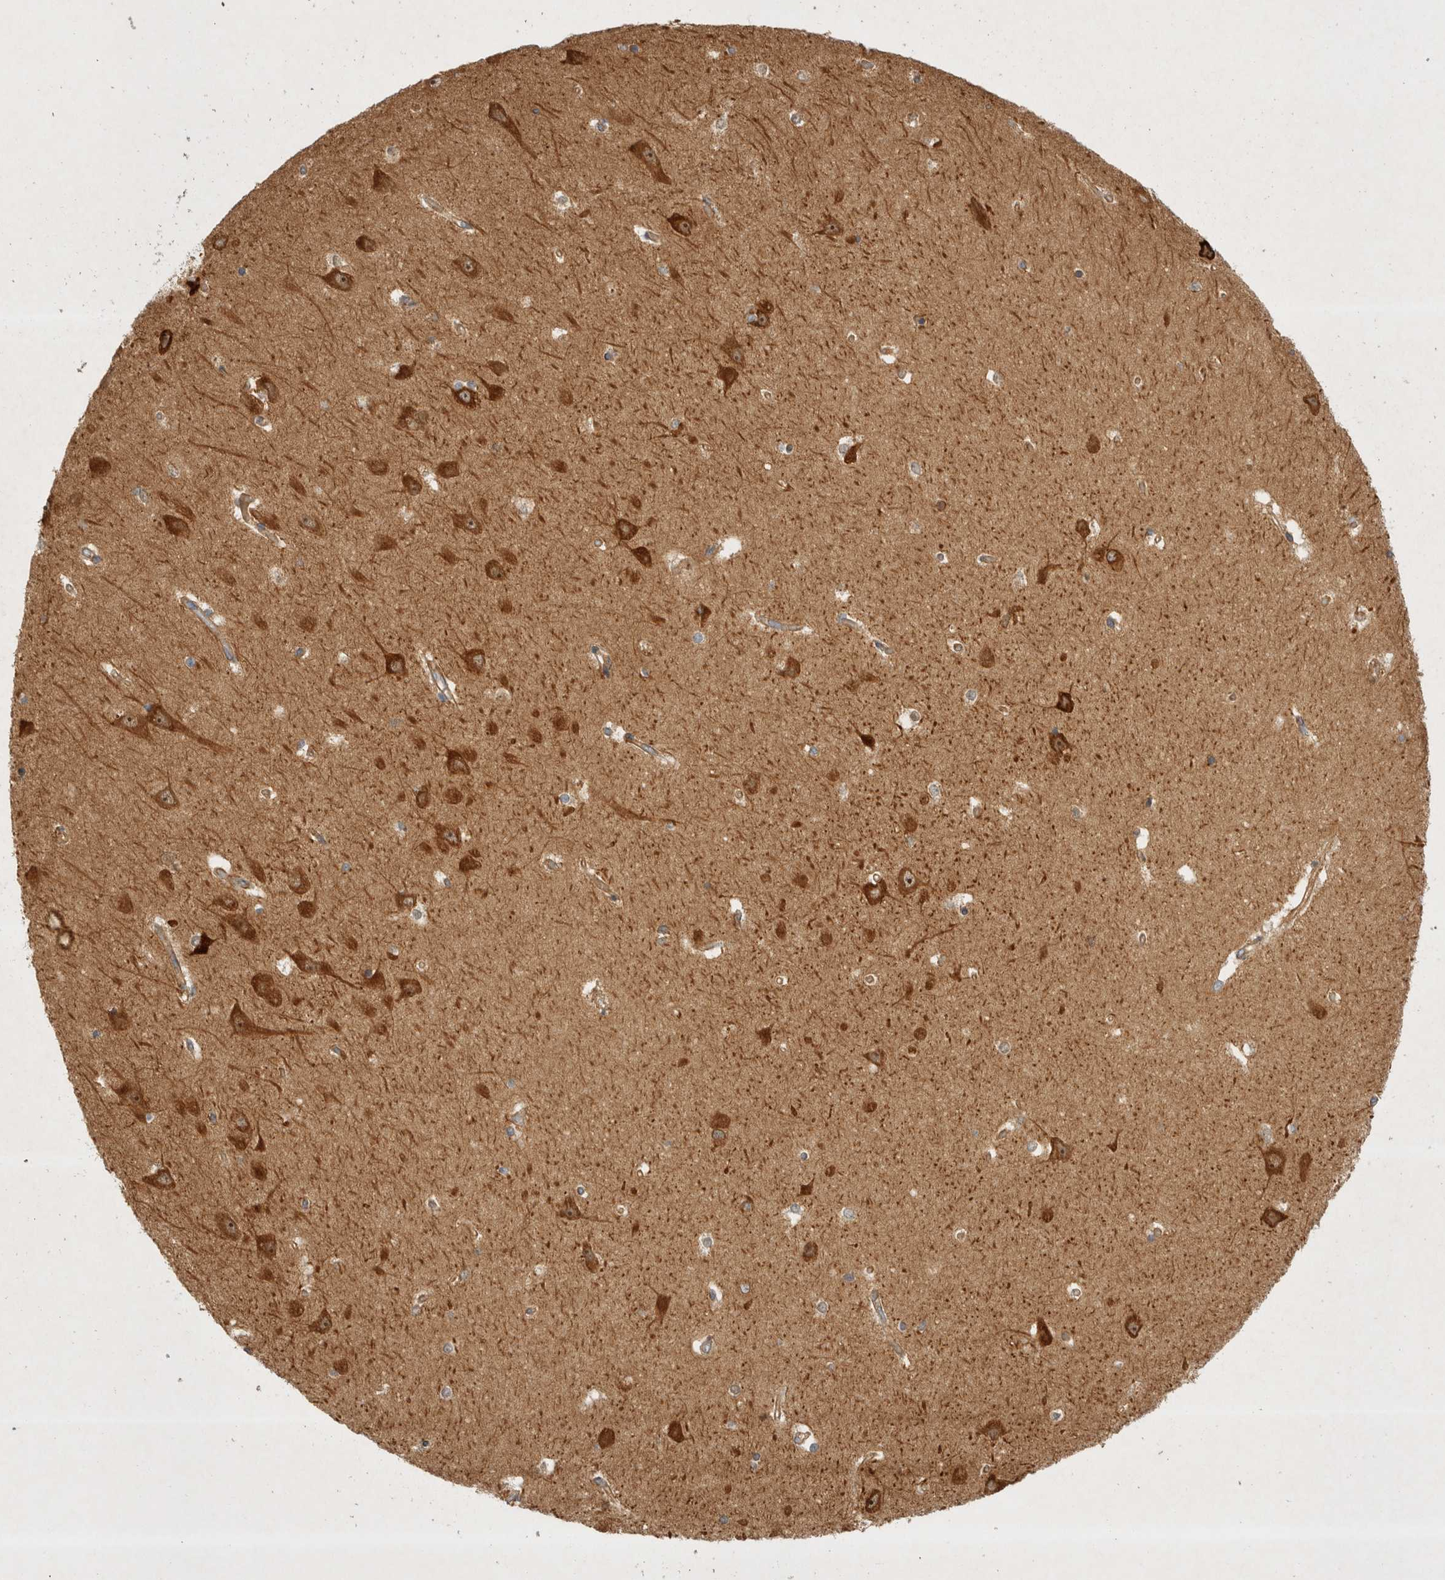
{"staining": {"intensity": "moderate", "quantity": "<25%", "location": "cytoplasmic/membranous"}, "tissue": "hippocampus", "cell_type": "Glial cells", "image_type": "normal", "snomed": [{"axis": "morphology", "description": "Normal tissue, NOS"}, {"axis": "topography", "description": "Hippocampus"}], "caption": "A high-resolution micrograph shows immunohistochemistry (IHC) staining of normal hippocampus, which exhibits moderate cytoplasmic/membranous expression in approximately <25% of glial cells.", "gene": "GPR150", "patient": {"sex": "male", "age": 45}}